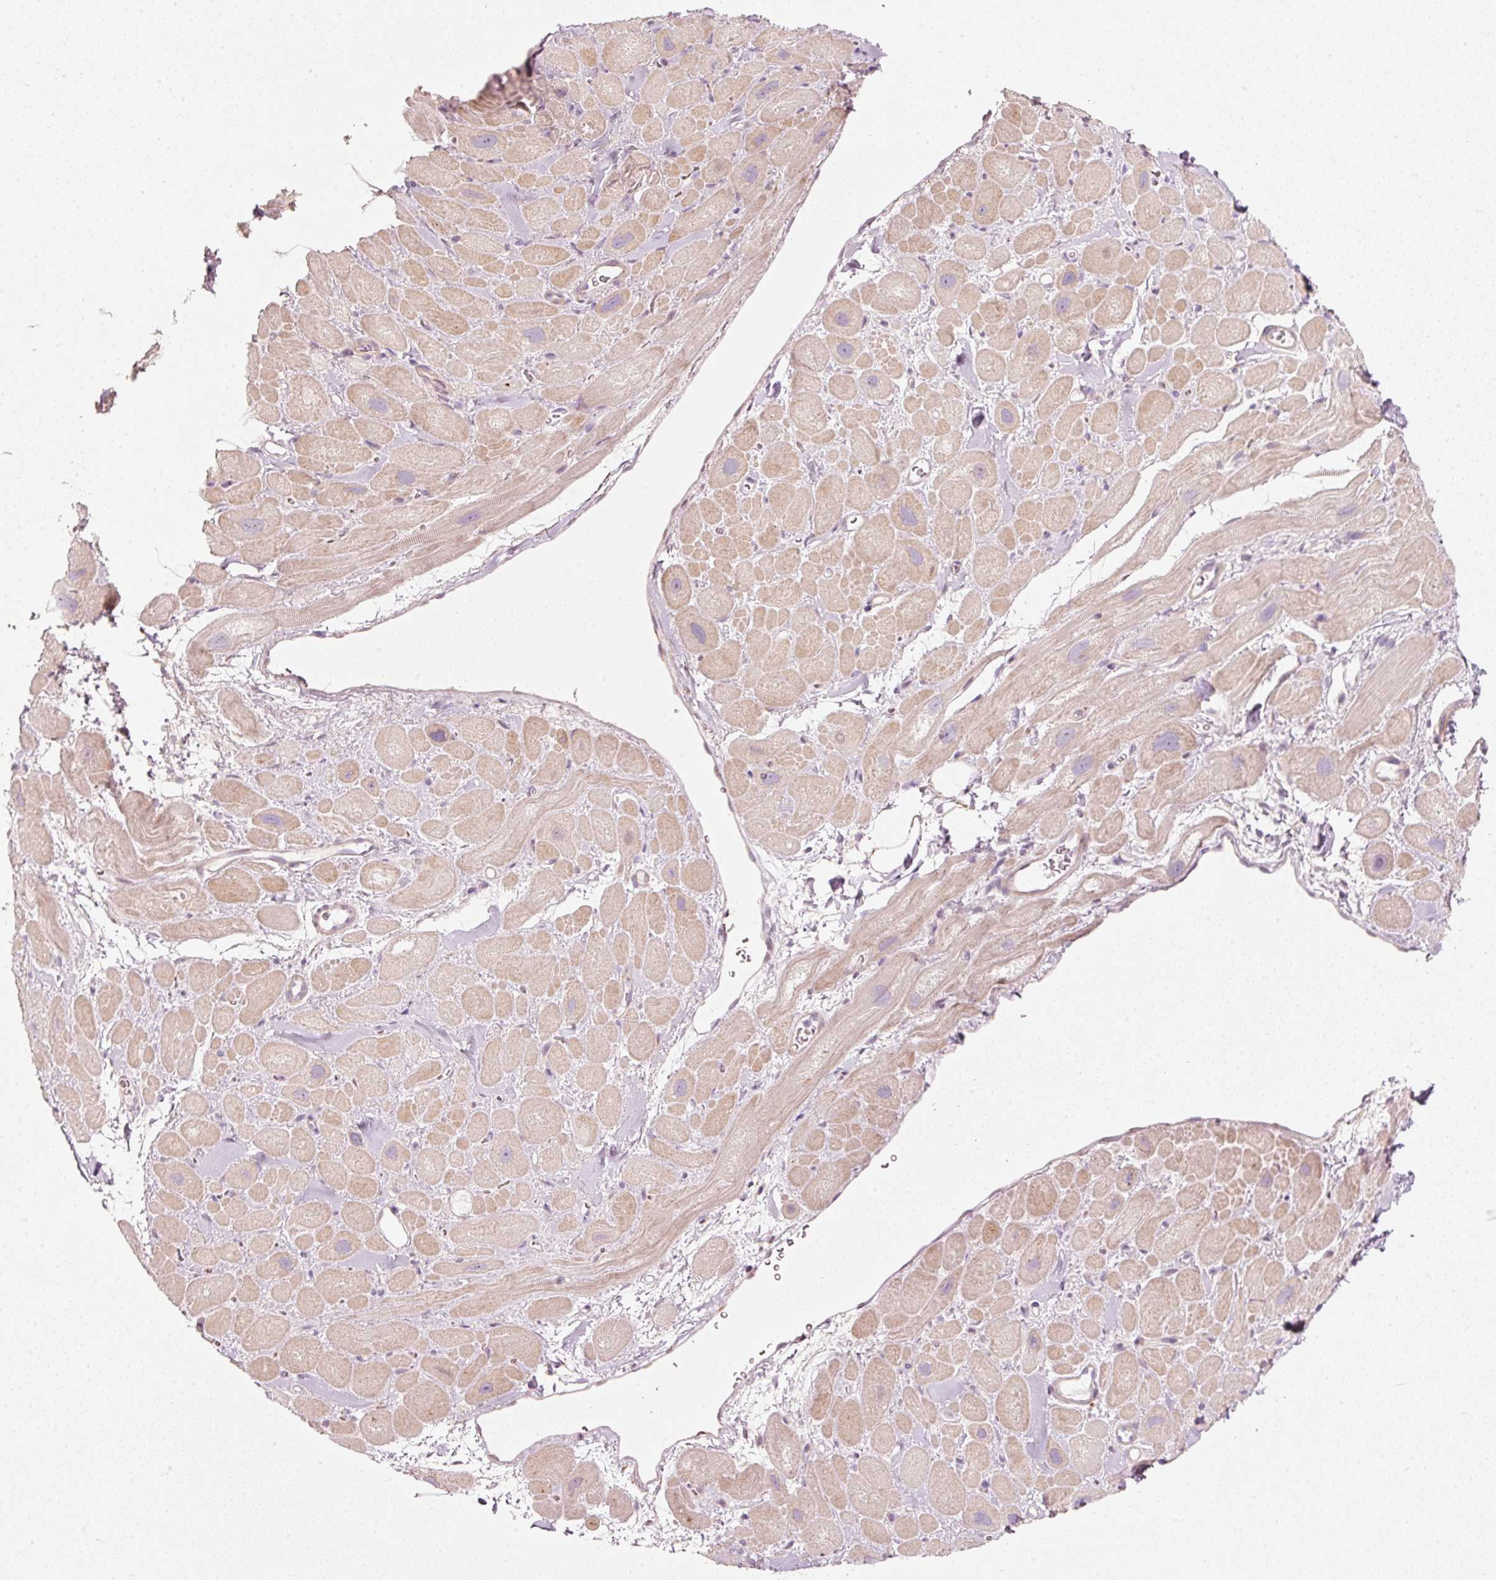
{"staining": {"intensity": "moderate", "quantity": "25%-75%", "location": "cytoplasmic/membranous"}, "tissue": "heart muscle", "cell_type": "Cardiomyocytes", "image_type": "normal", "snomed": [{"axis": "morphology", "description": "Normal tissue, NOS"}, {"axis": "topography", "description": "Heart"}], "caption": "This micrograph exhibits immunohistochemistry staining of benign heart muscle, with medium moderate cytoplasmic/membranous expression in approximately 25%-75% of cardiomyocytes.", "gene": "SLC20A1", "patient": {"sex": "male", "age": 49}}